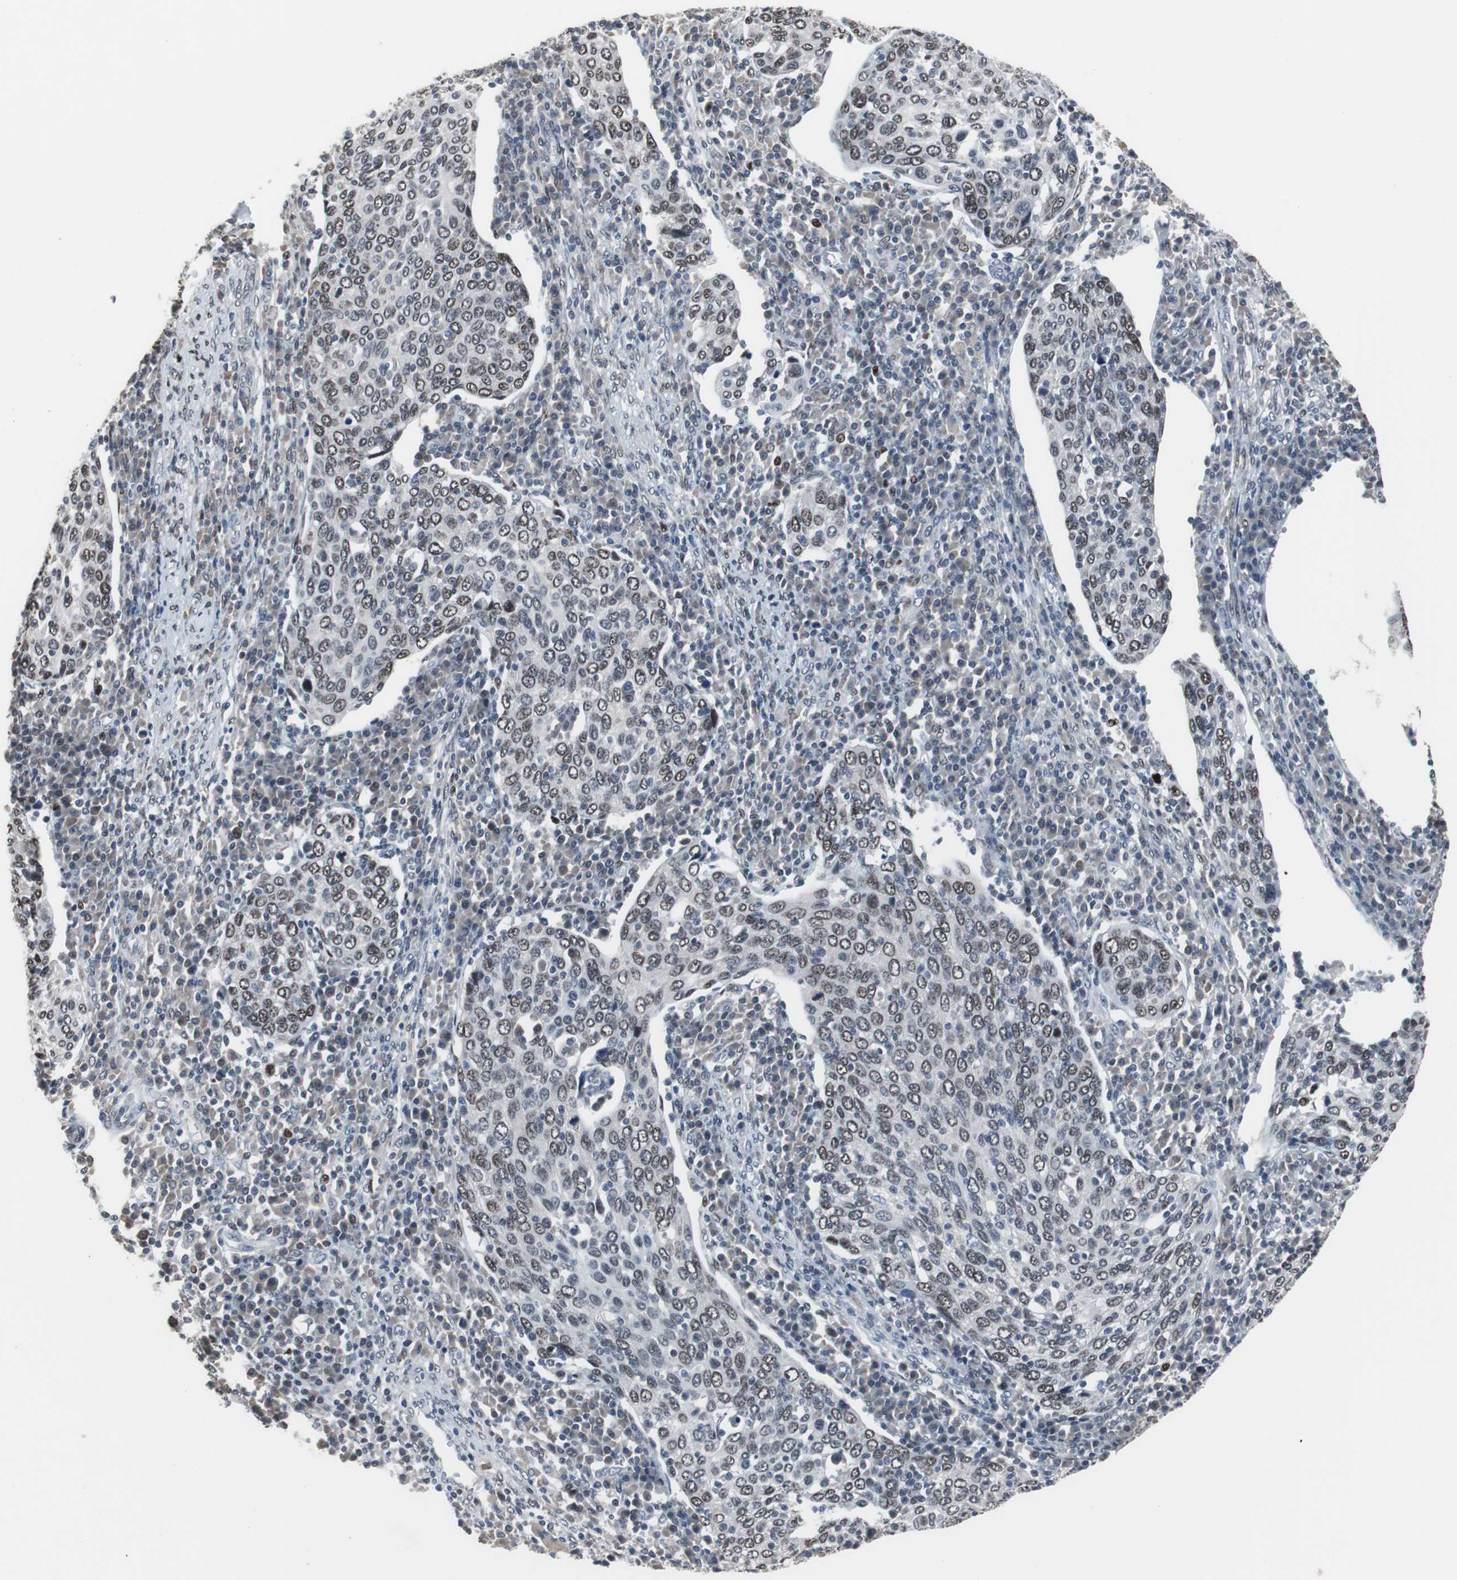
{"staining": {"intensity": "moderate", "quantity": ">75%", "location": "nuclear"}, "tissue": "cervical cancer", "cell_type": "Tumor cells", "image_type": "cancer", "snomed": [{"axis": "morphology", "description": "Squamous cell carcinoma, NOS"}, {"axis": "topography", "description": "Cervix"}], "caption": "The immunohistochemical stain labels moderate nuclear expression in tumor cells of cervical squamous cell carcinoma tissue. (Brightfield microscopy of DAB IHC at high magnification).", "gene": "FOXP4", "patient": {"sex": "female", "age": 40}}